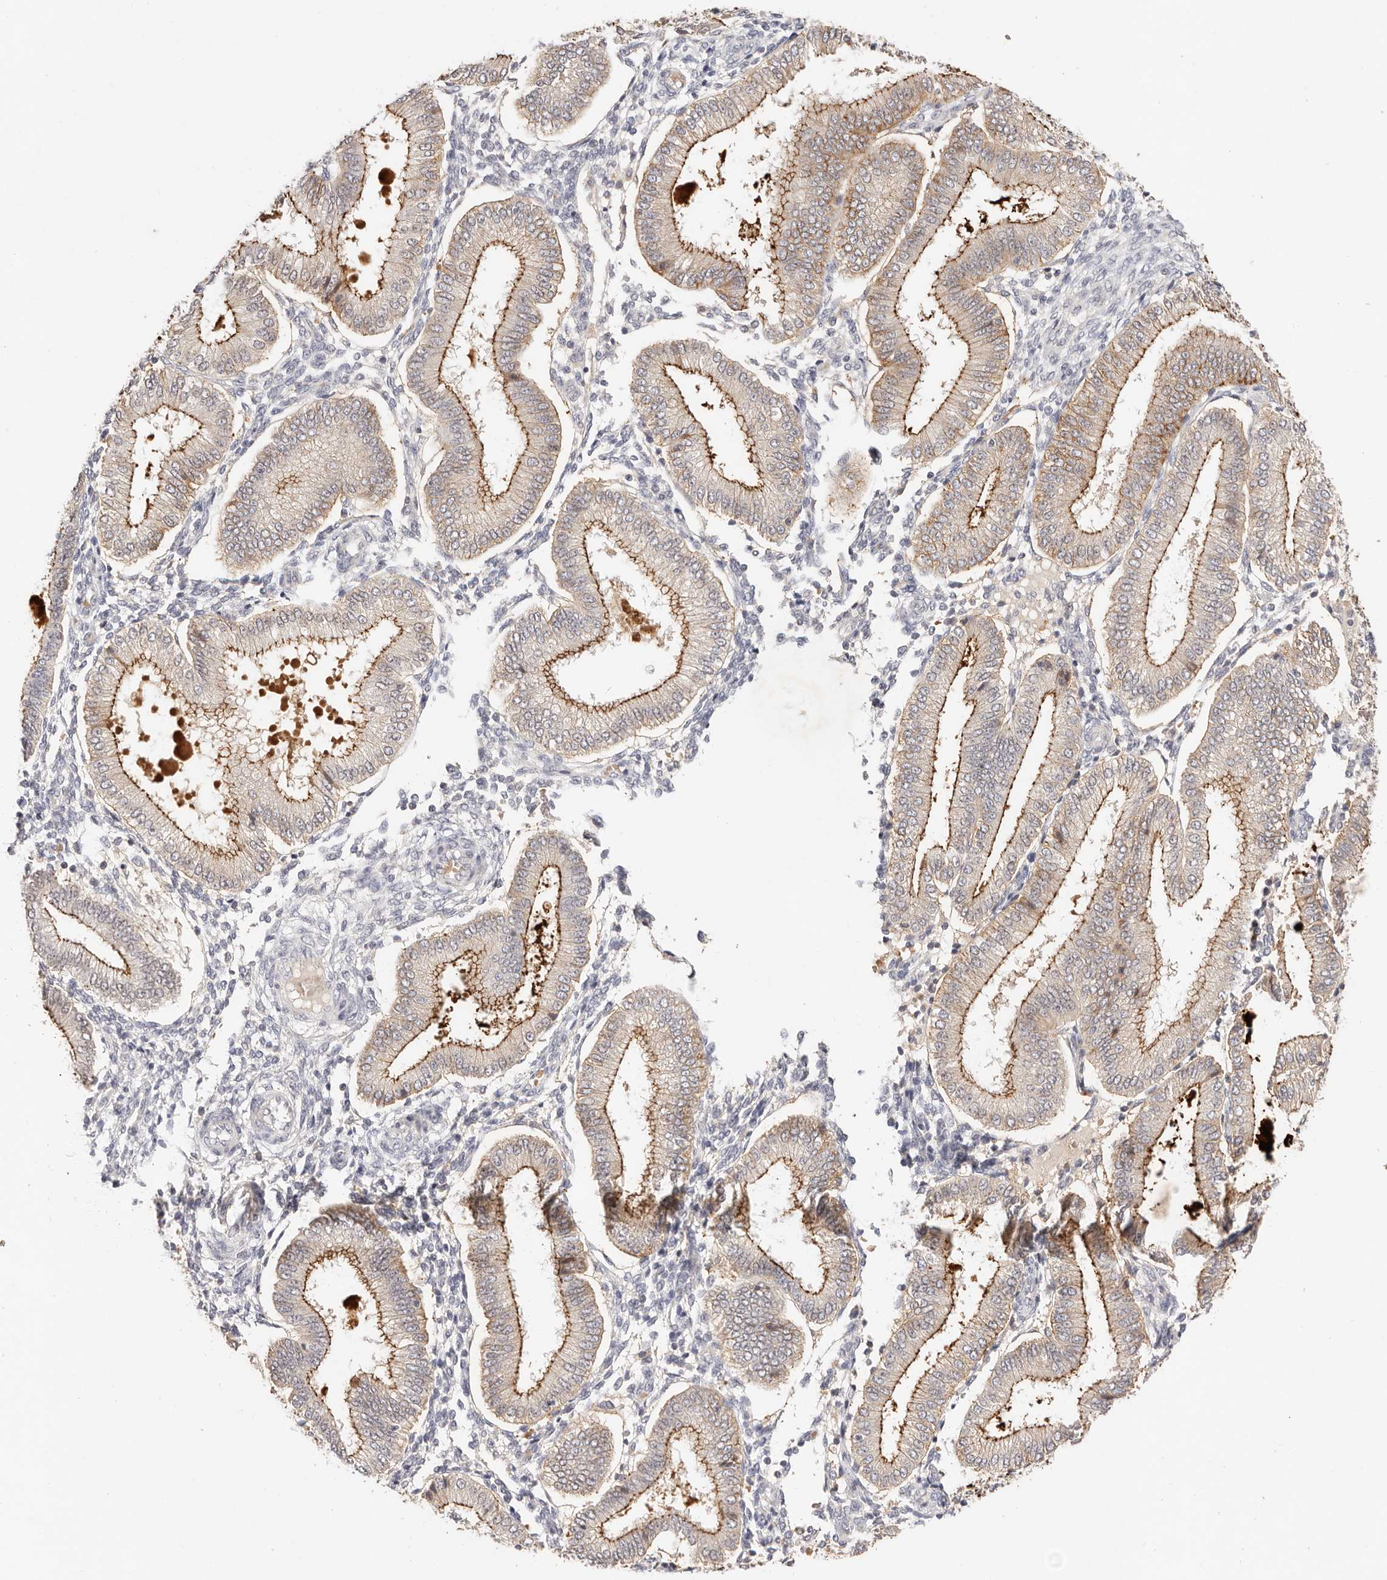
{"staining": {"intensity": "negative", "quantity": "none", "location": "none"}, "tissue": "endometrium", "cell_type": "Cells in endometrial stroma", "image_type": "normal", "snomed": [{"axis": "morphology", "description": "Normal tissue, NOS"}, {"axis": "topography", "description": "Endometrium"}], "caption": "Immunohistochemistry image of benign endometrium: endometrium stained with DAB shows no significant protein staining in cells in endometrial stroma.", "gene": "CXADR", "patient": {"sex": "female", "age": 39}}